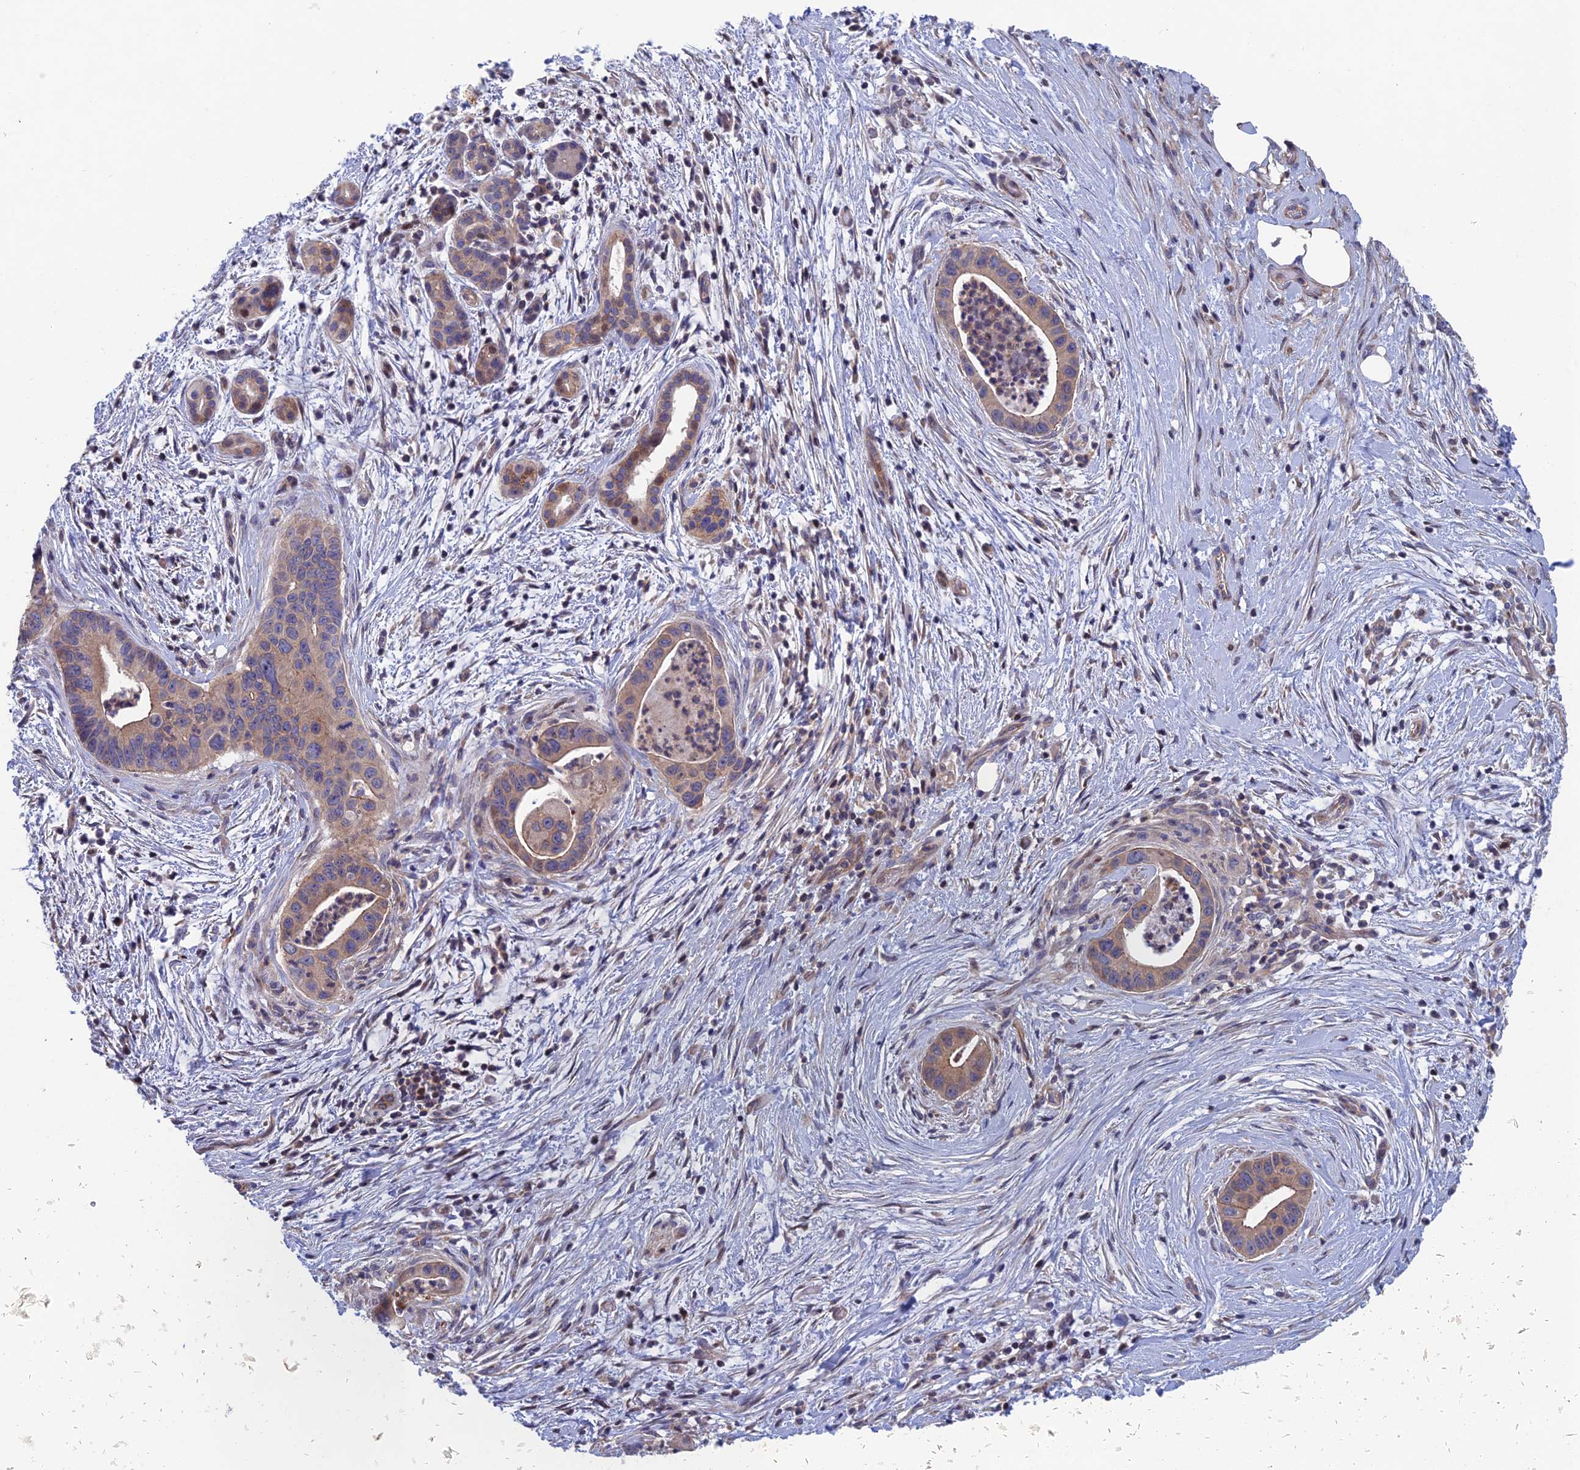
{"staining": {"intensity": "weak", "quantity": ">75%", "location": "cytoplasmic/membranous"}, "tissue": "pancreatic cancer", "cell_type": "Tumor cells", "image_type": "cancer", "snomed": [{"axis": "morphology", "description": "Adenocarcinoma, NOS"}, {"axis": "topography", "description": "Pancreas"}], "caption": "Protein expression analysis of human adenocarcinoma (pancreatic) reveals weak cytoplasmic/membranous positivity in approximately >75% of tumor cells.", "gene": "USP37", "patient": {"sex": "male", "age": 73}}